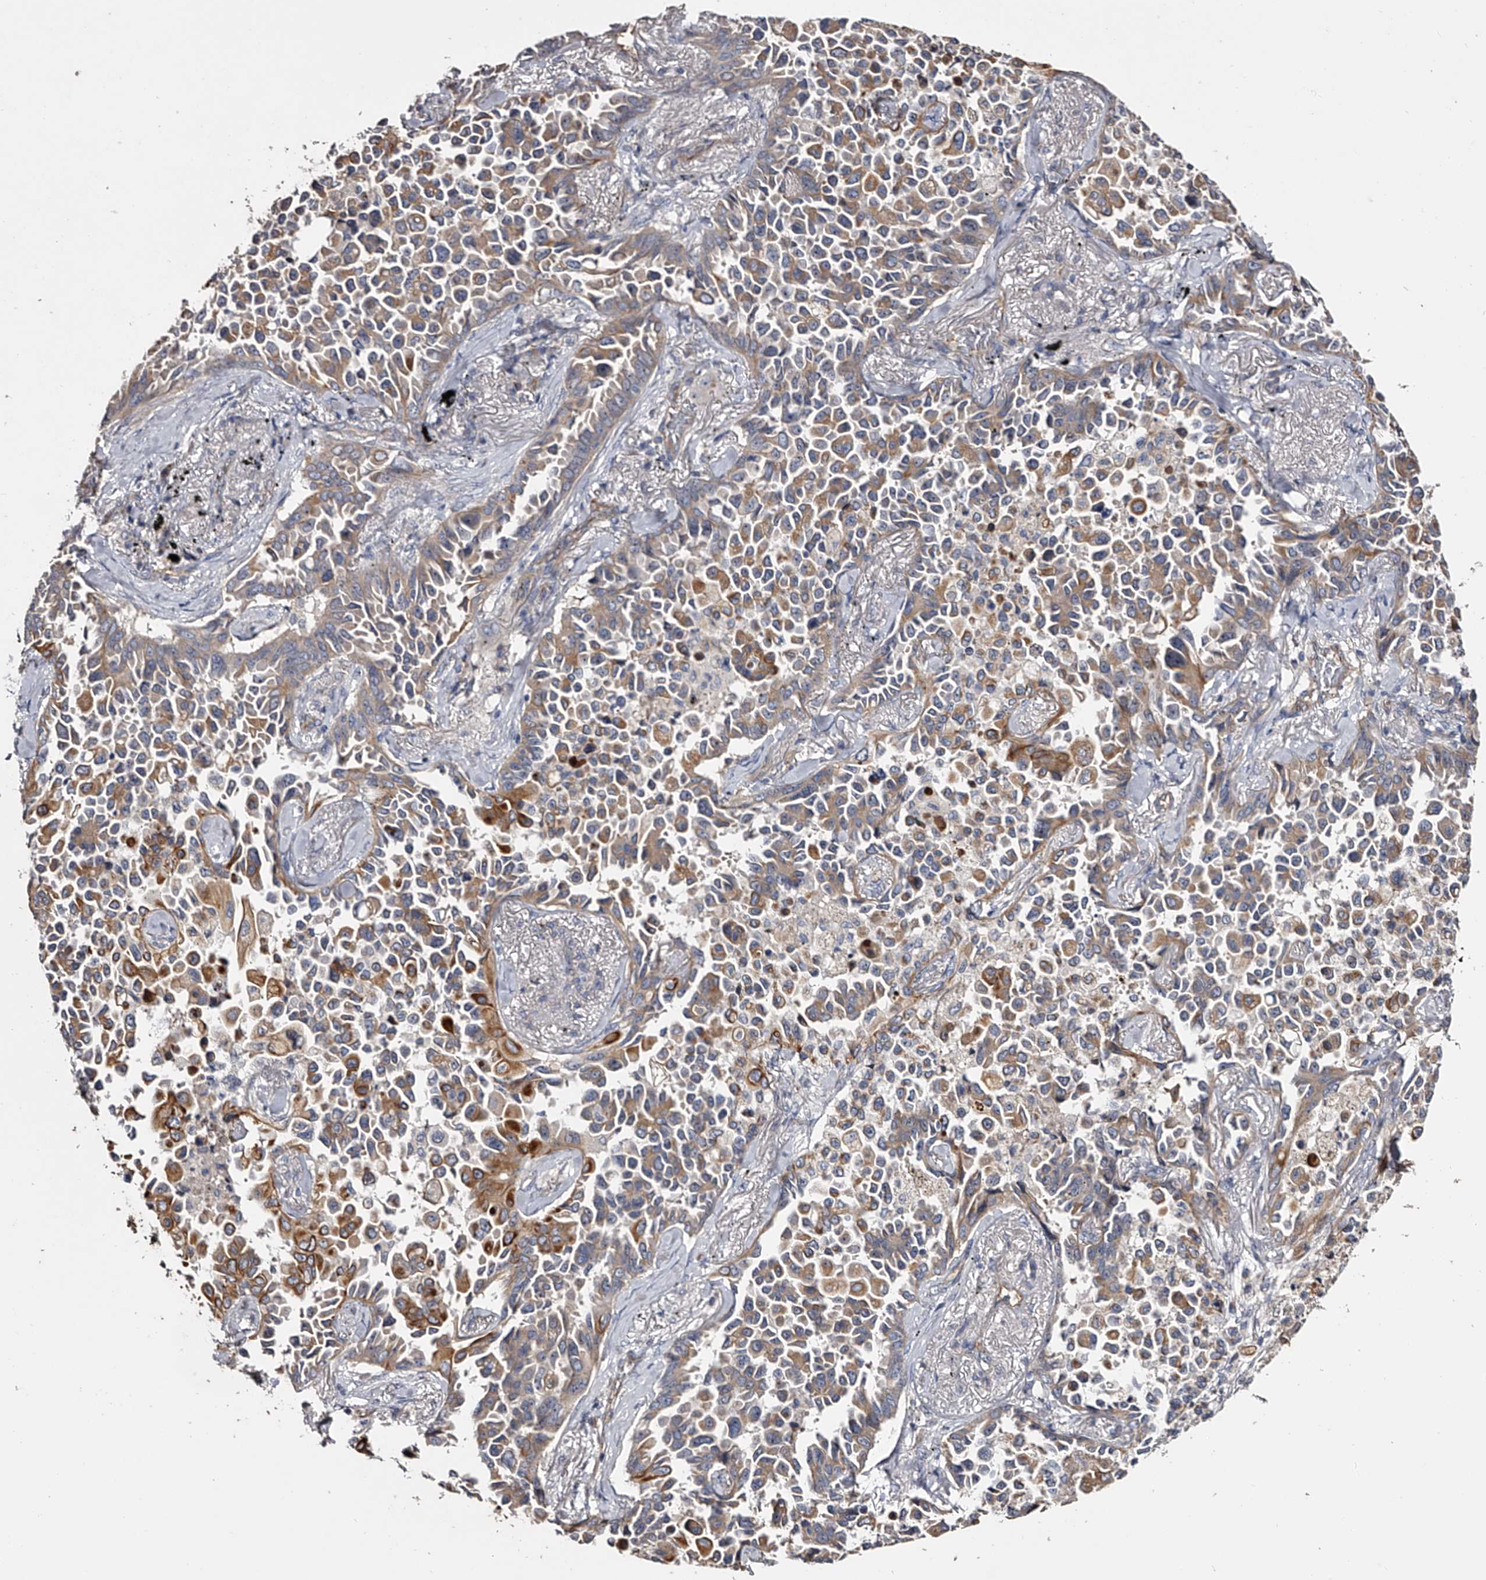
{"staining": {"intensity": "moderate", "quantity": "25%-75%", "location": "cytoplasmic/membranous"}, "tissue": "lung cancer", "cell_type": "Tumor cells", "image_type": "cancer", "snomed": [{"axis": "morphology", "description": "Adenocarcinoma, NOS"}, {"axis": "topography", "description": "Lung"}], "caption": "The photomicrograph reveals a brown stain indicating the presence of a protein in the cytoplasmic/membranous of tumor cells in lung adenocarcinoma.", "gene": "MDN1", "patient": {"sex": "female", "age": 67}}